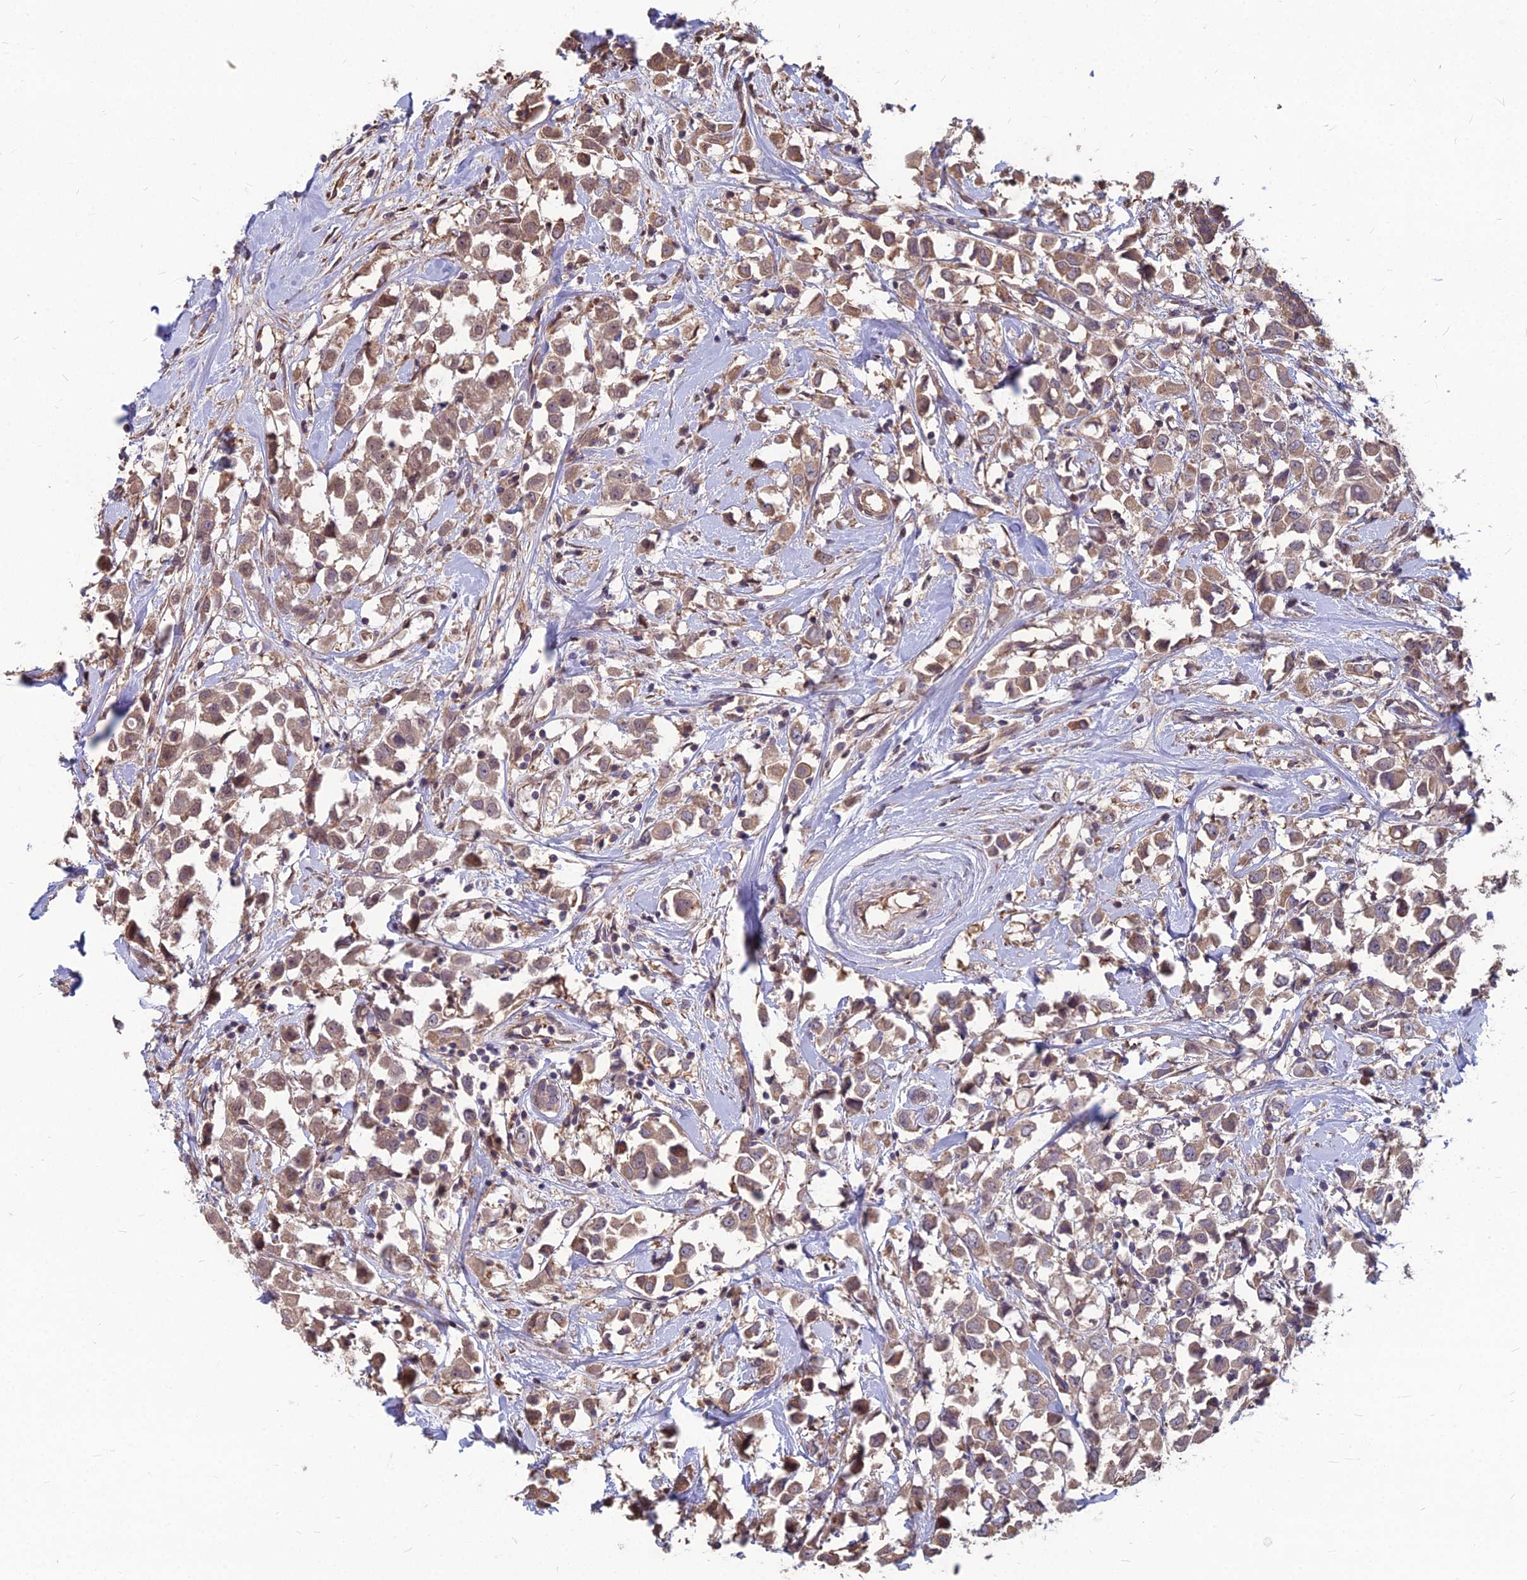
{"staining": {"intensity": "moderate", "quantity": ">75%", "location": "cytoplasmic/membranous"}, "tissue": "breast cancer", "cell_type": "Tumor cells", "image_type": "cancer", "snomed": [{"axis": "morphology", "description": "Duct carcinoma"}, {"axis": "topography", "description": "Breast"}], "caption": "Protein staining by IHC demonstrates moderate cytoplasmic/membranous expression in about >75% of tumor cells in breast cancer.", "gene": "LSM6", "patient": {"sex": "female", "age": 61}}